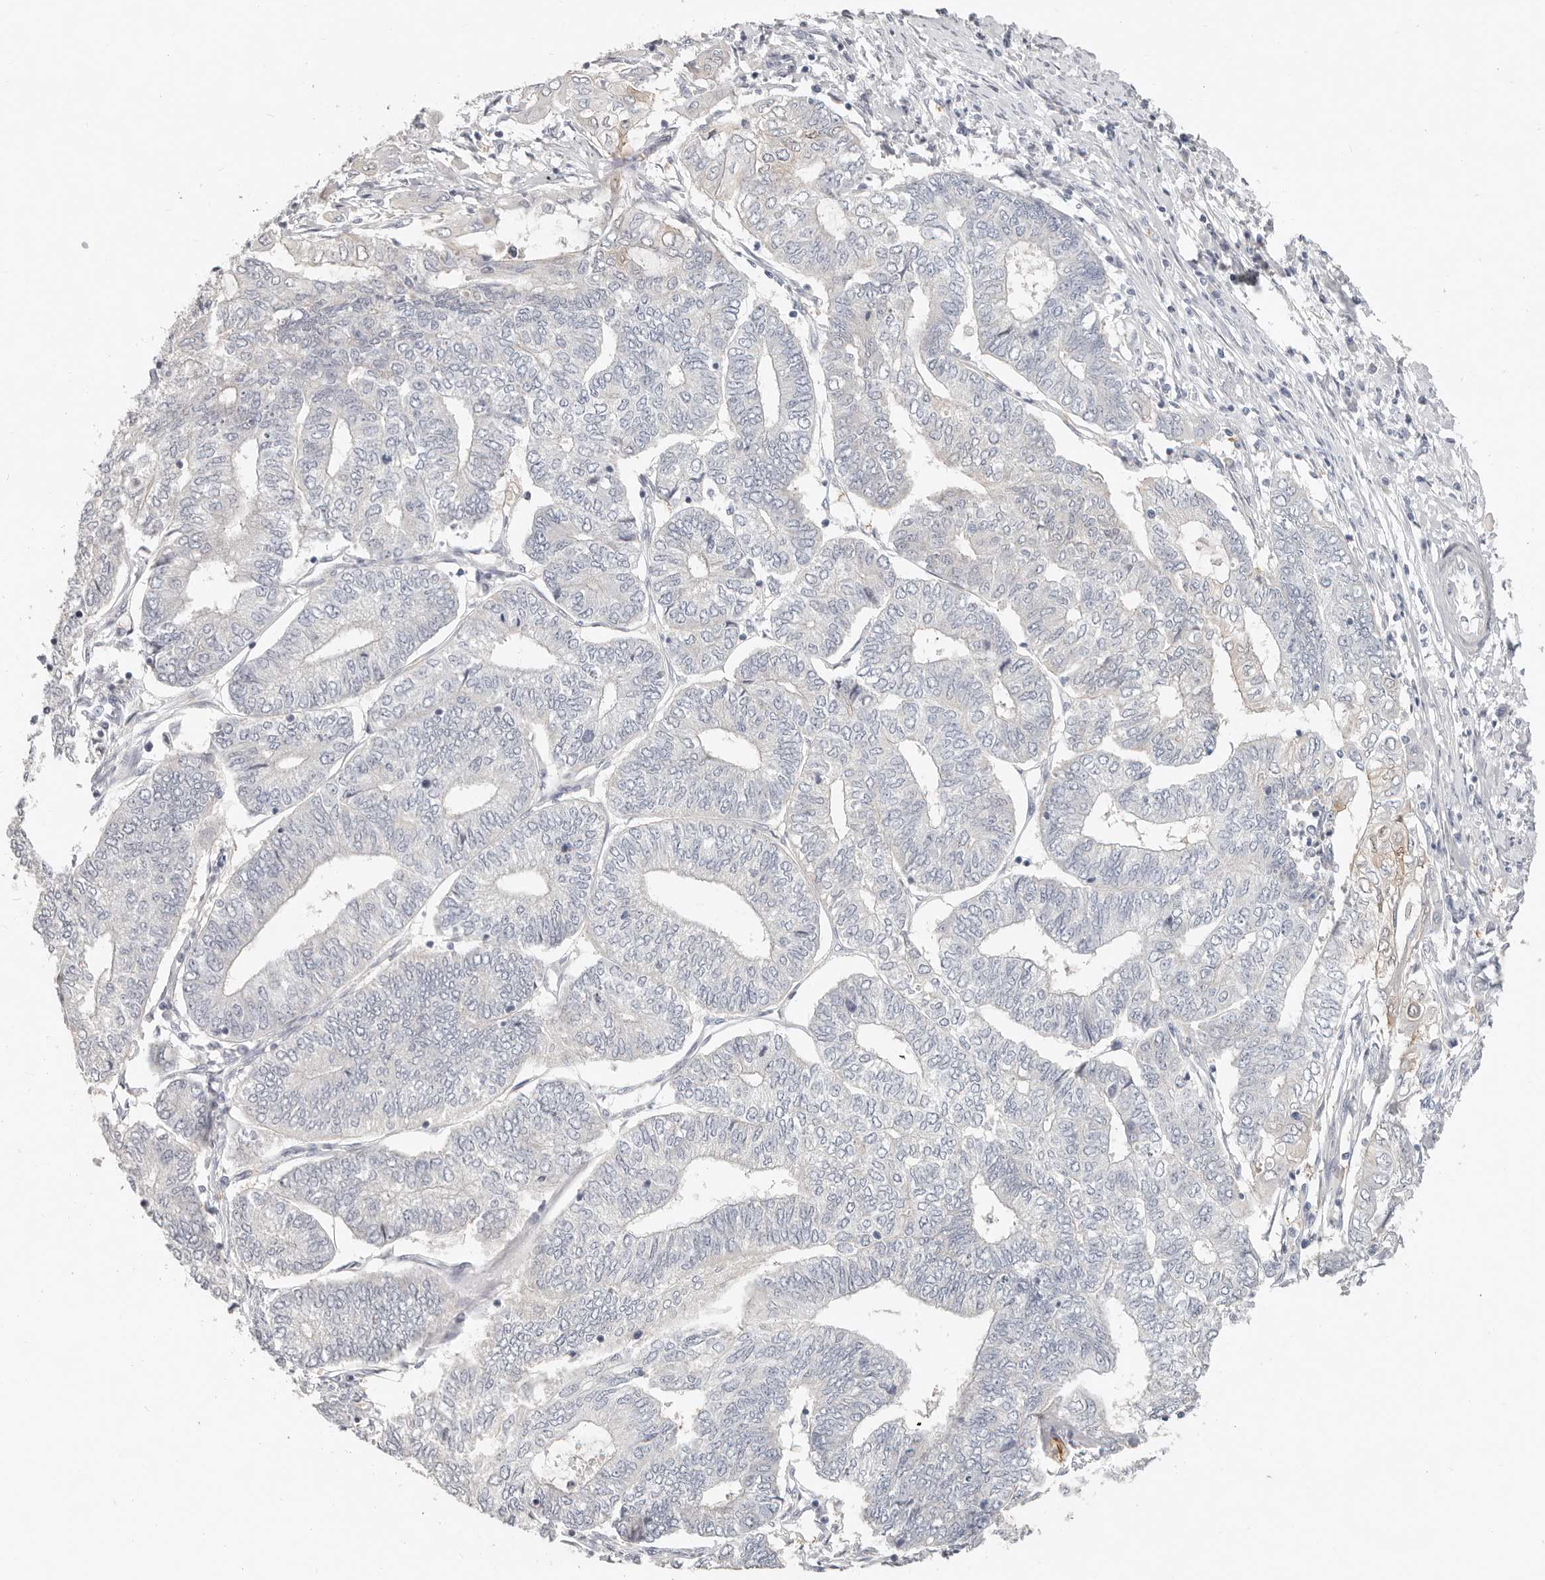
{"staining": {"intensity": "negative", "quantity": "none", "location": "none"}, "tissue": "endometrial cancer", "cell_type": "Tumor cells", "image_type": "cancer", "snomed": [{"axis": "morphology", "description": "Adenocarcinoma, NOS"}, {"axis": "topography", "description": "Uterus"}, {"axis": "topography", "description": "Endometrium"}], "caption": "Histopathology image shows no significant protein positivity in tumor cells of endometrial cancer.", "gene": "TMEM63B", "patient": {"sex": "female", "age": 70}}